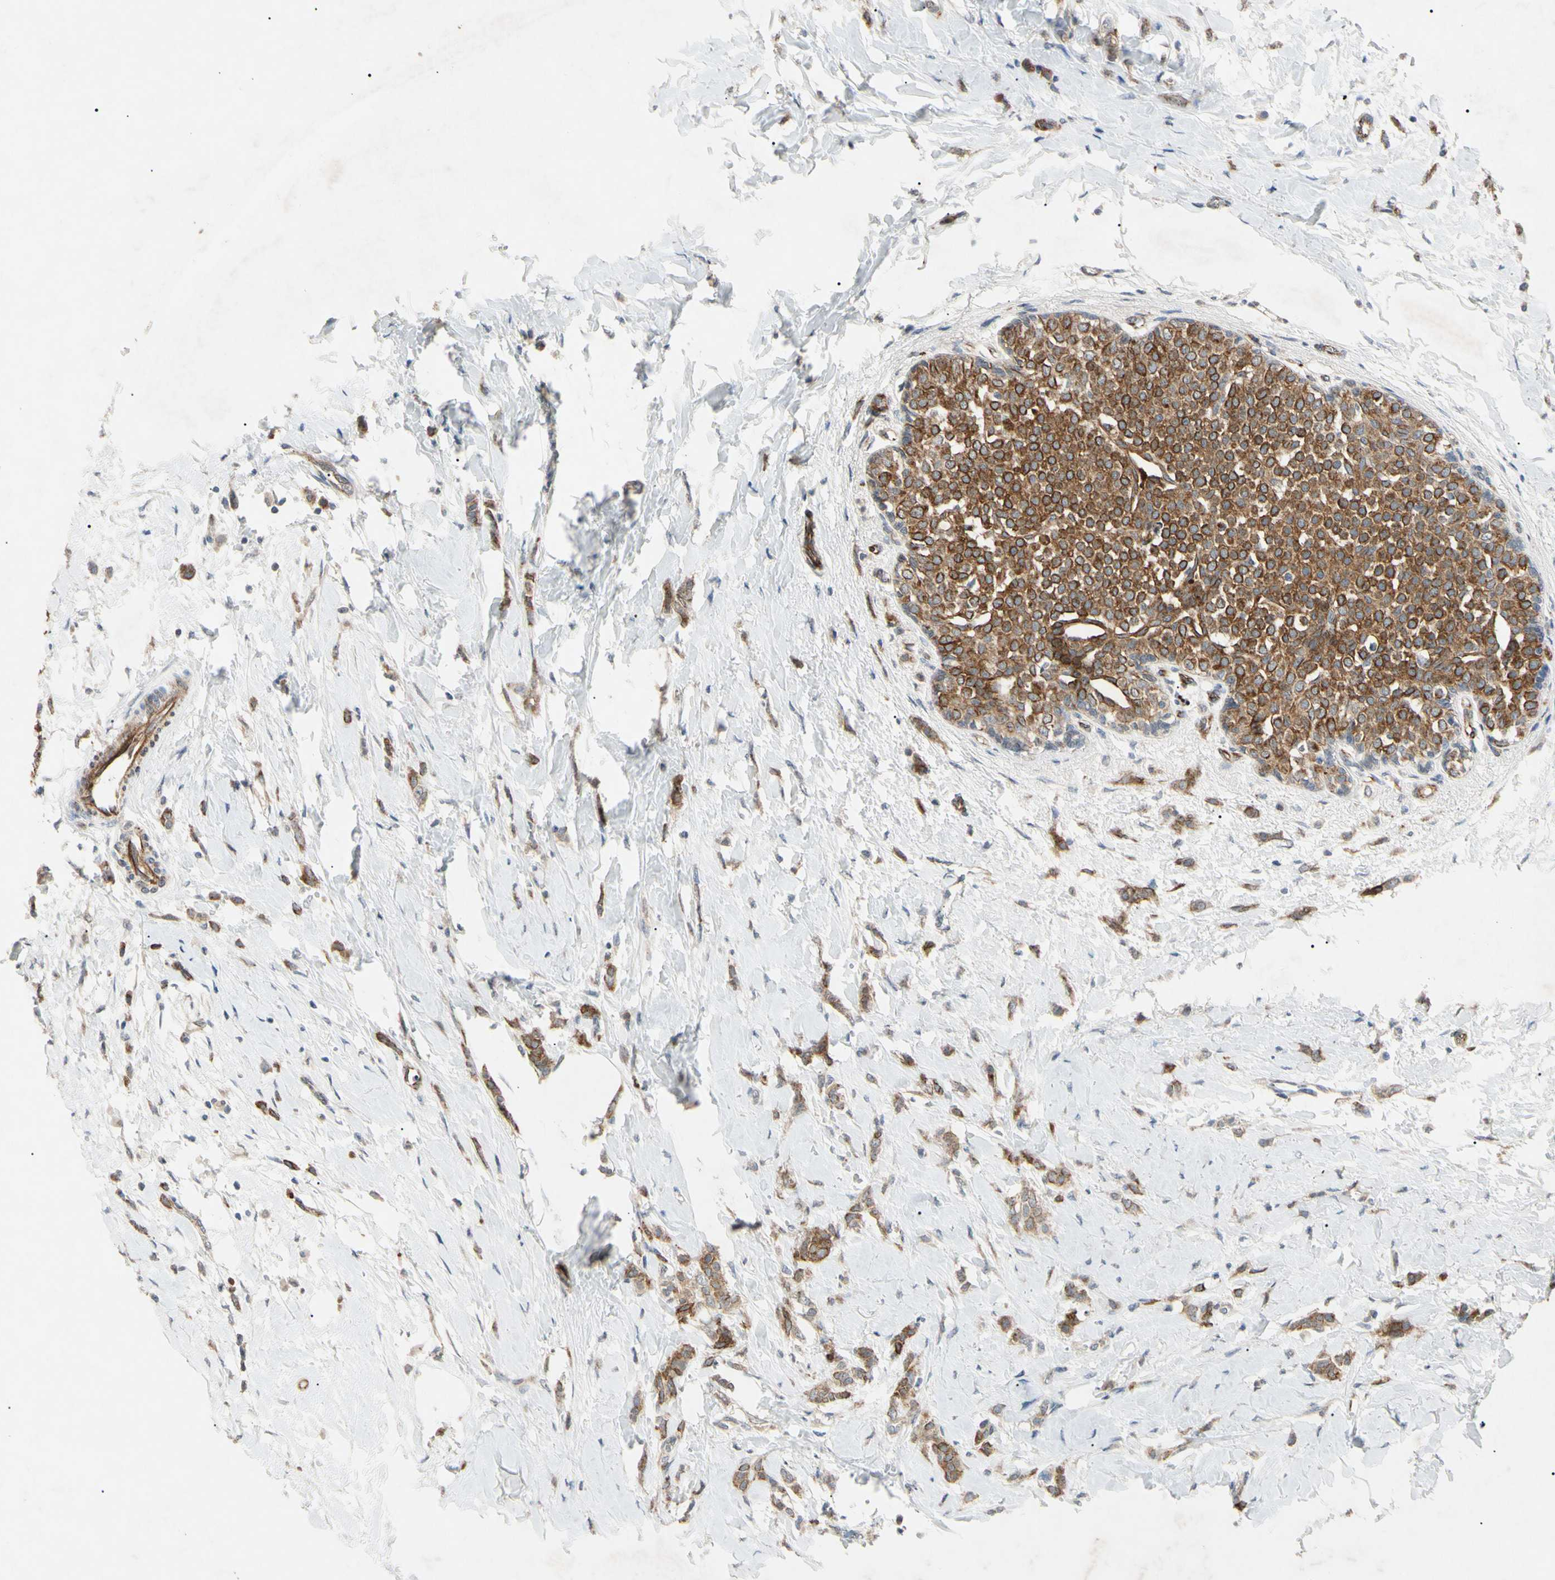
{"staining": {"intensity": "moderate", "quantity": ">75%", "location": "cytoplasmic/membranous,nuclear"}, "tissue": "breast cancer", "cell_type": "Tumor cells", "image_type": "cancer", "snomed": [{"axis": "morphology", "description": "Lobular carcinoma, in situ"}, {"axis": "morphology", "description": "Lobular carcinoma"}, {"axis": "topography", "description": "Breast"}], "caption": "Approximately >75% of tumor cells in human lobular carcinoma in situ (breast) exhibit moderate cytoplasmic/membranous and nuclear protein positivity as visualized by brown immunohistochemical staining.", "gene": "TUBB4A", "patient": {"sex": "female", "age": 41}}